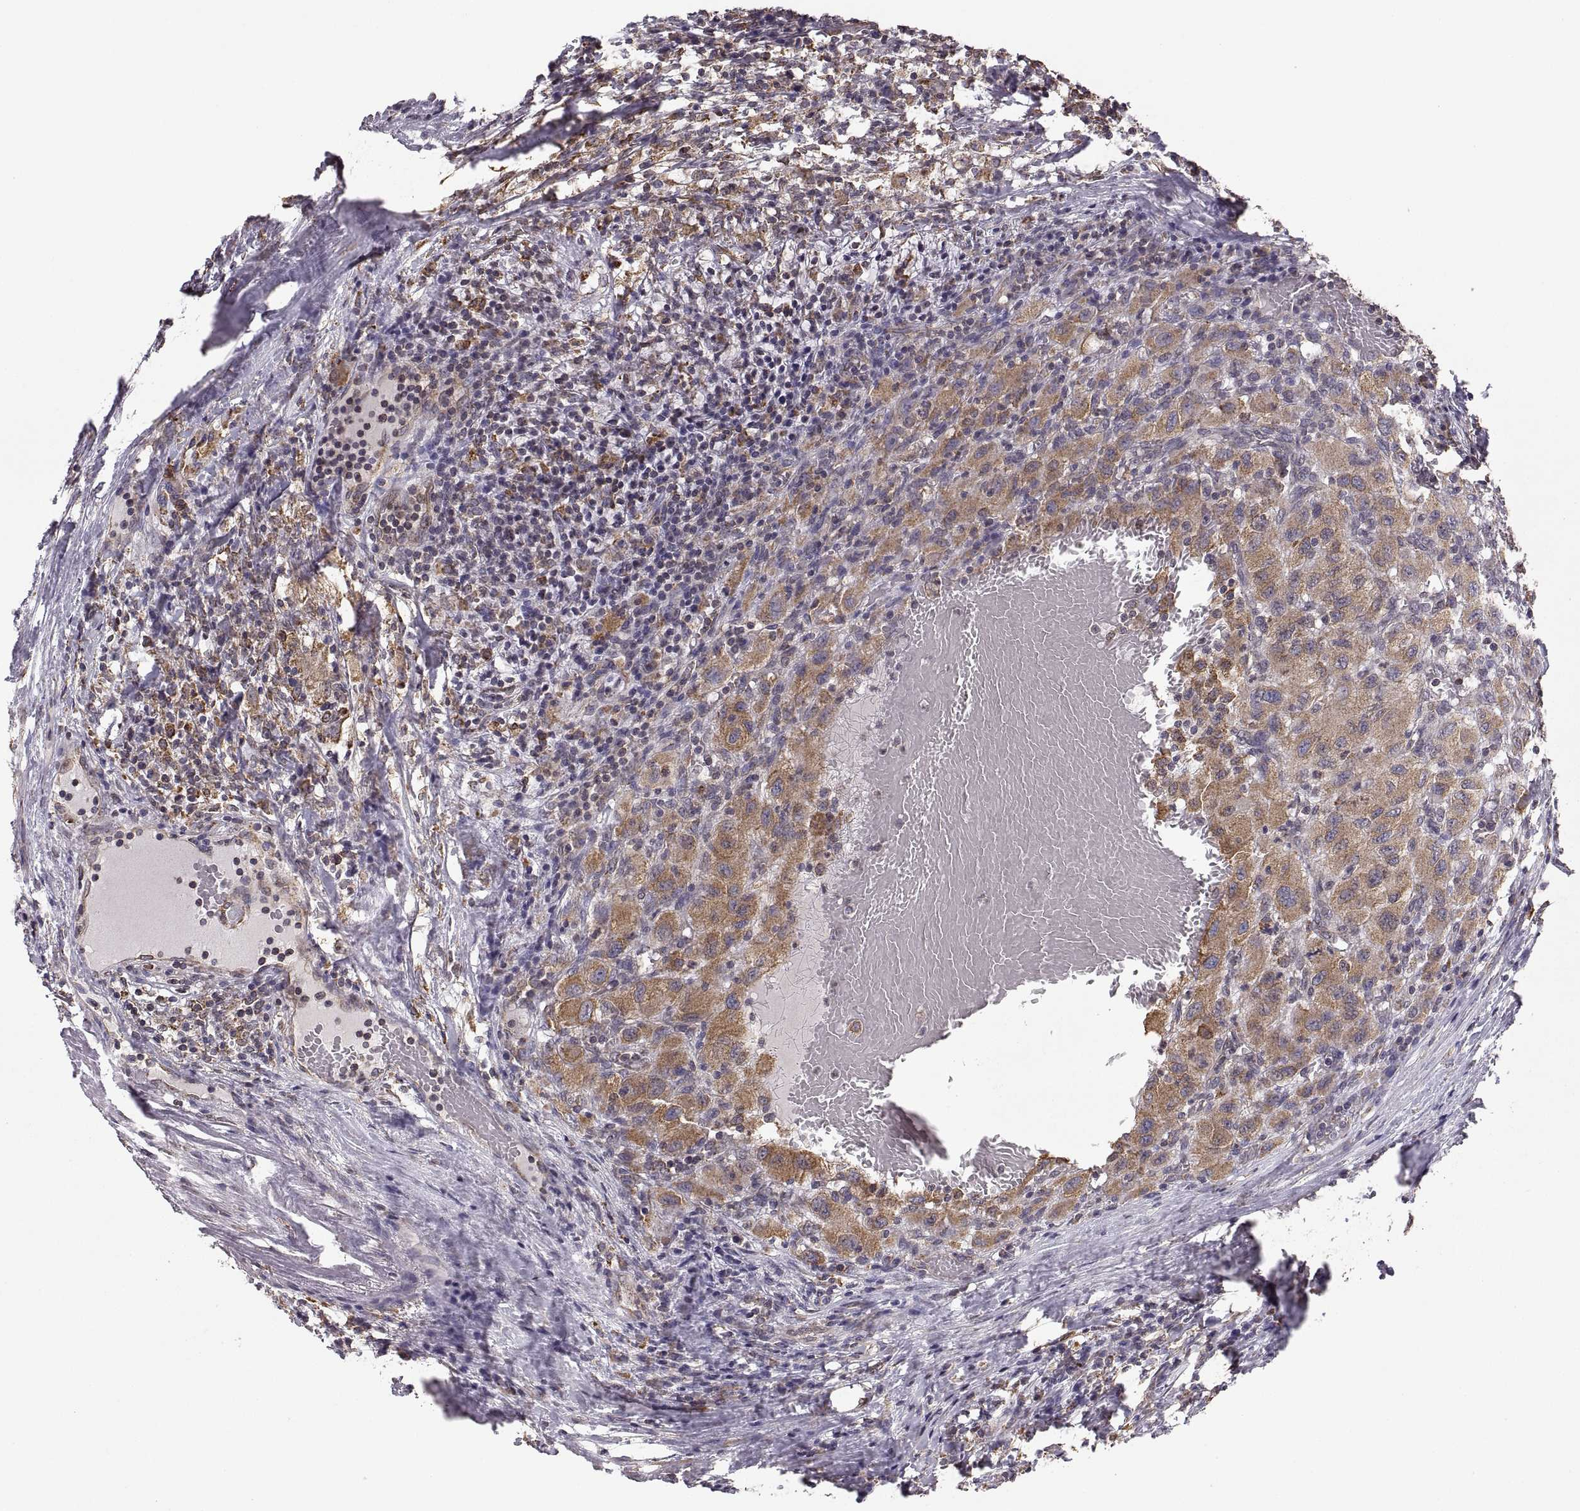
{"staining": {"intensity": "moderate", "quantity": "<25%", "location": "cytoplasmic/membranous"}, "tissue": "renal cancer", "cell_type": "Tumor cells", "image_type": "cancer", "snomed": [{"axis": "morphology", "description": "Adenocarcinoma, NOS"}, {"axis": "topography", "description": "Kidney"}], "caption": "Immunohistochemistry (IHC) of renal cancer shows low levels of moderate cytoplasmic/membranous expression in approximately <25% of tumor cells.", "gene": "PDIA3", "patient": {"sex": "female", "age": 67}}